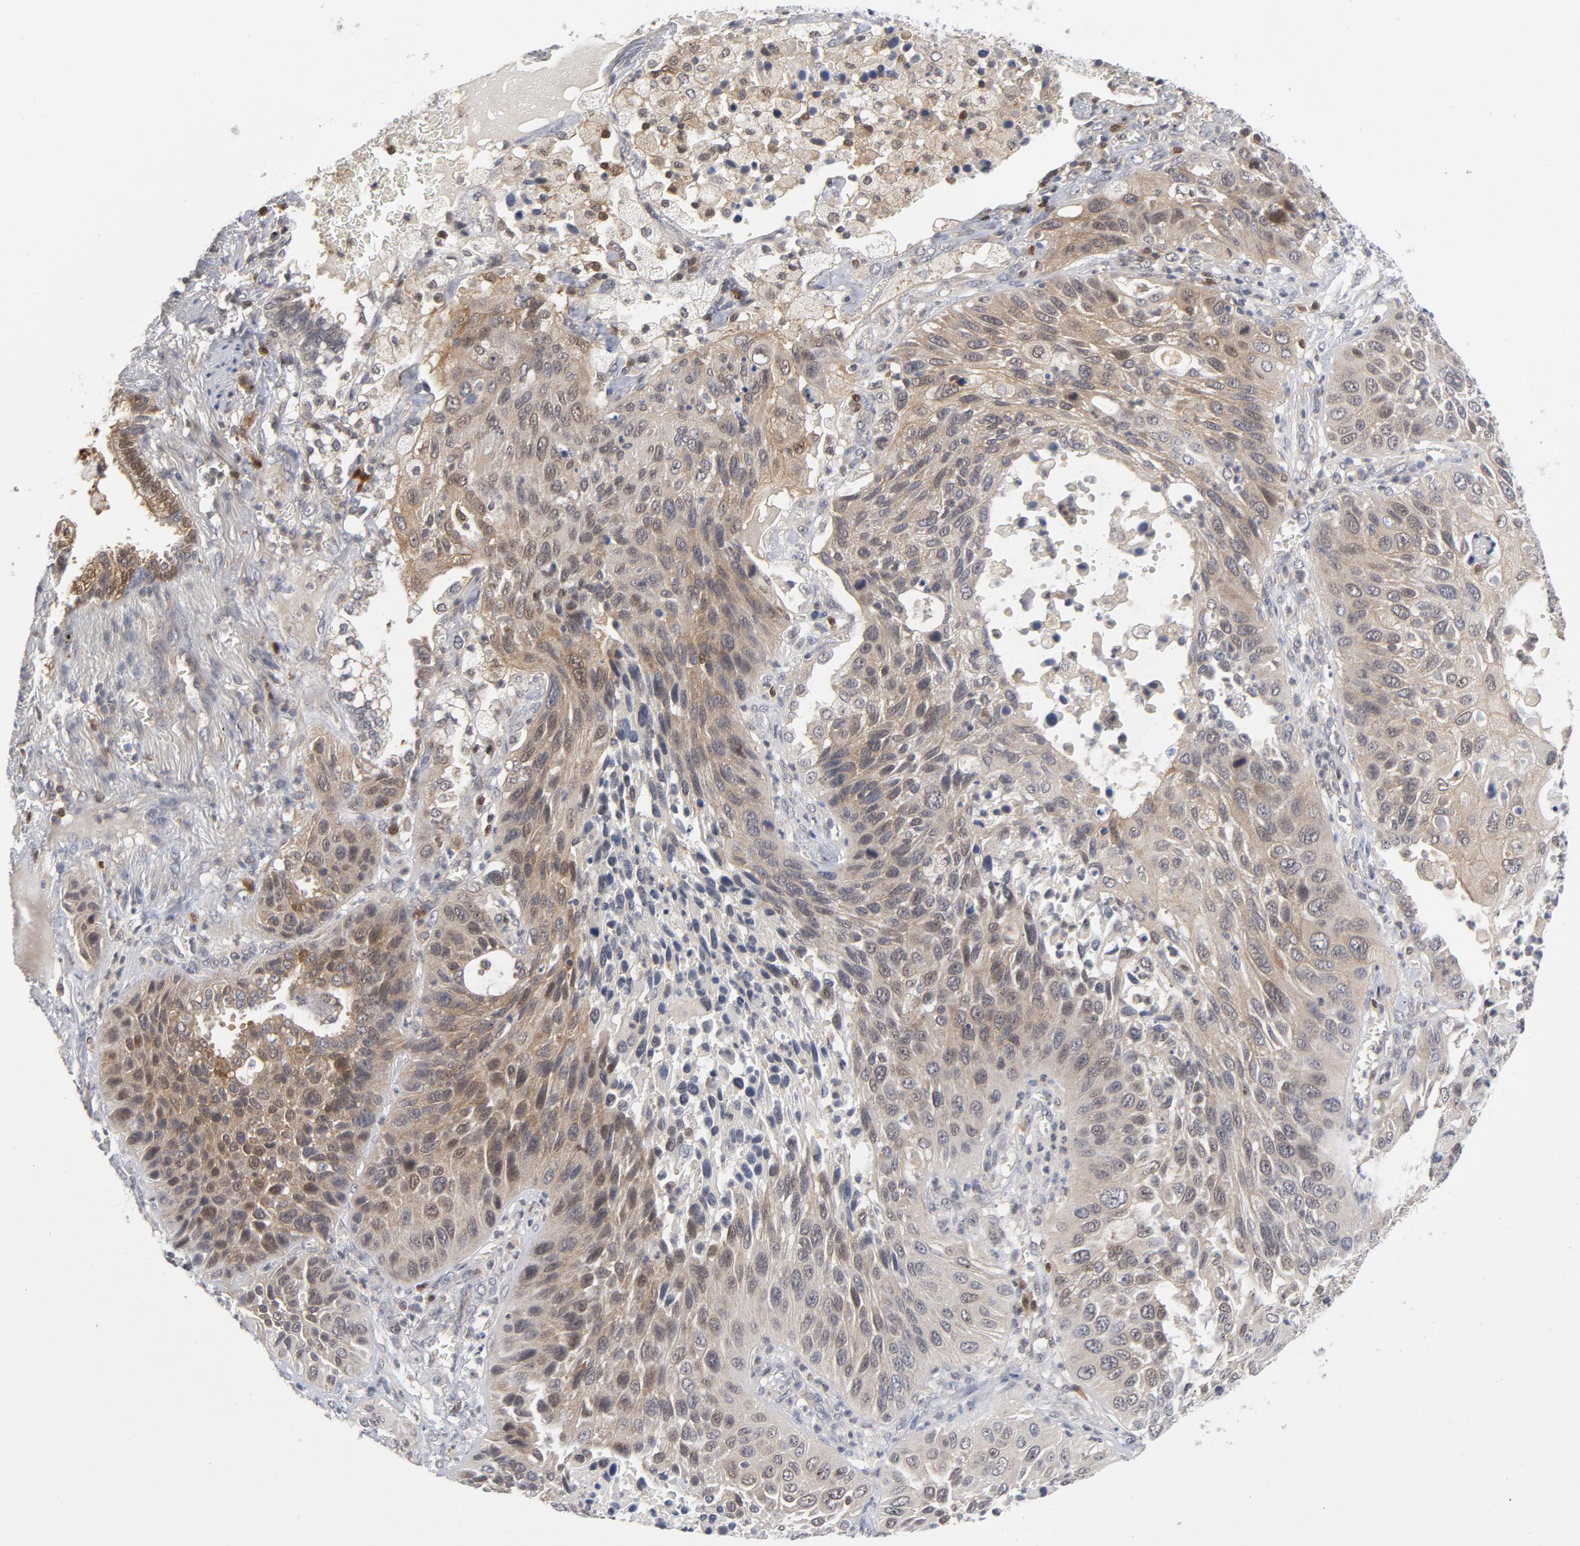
{"staining": {"intensity": "weak", "quantity": ">75%", "location": "cytoplasmic/membranous"}, "tissue": "lung cancer", "cell_type": "Tumor cells", "image_type": "cancer", "snomed": [{"axis": "morphology", "description": "Squamous cell carcinoma, NOS"}, {"axis": "topography", "description": "Lung"}], "caption": "The photomicrograph exhibits staining of lung cancer, revealing weak cytoplasmic/membranous protein positivity (brown color) within tumor cells.", "gene": "TRADD", "patient": {"sex": "female", "age": 76}}